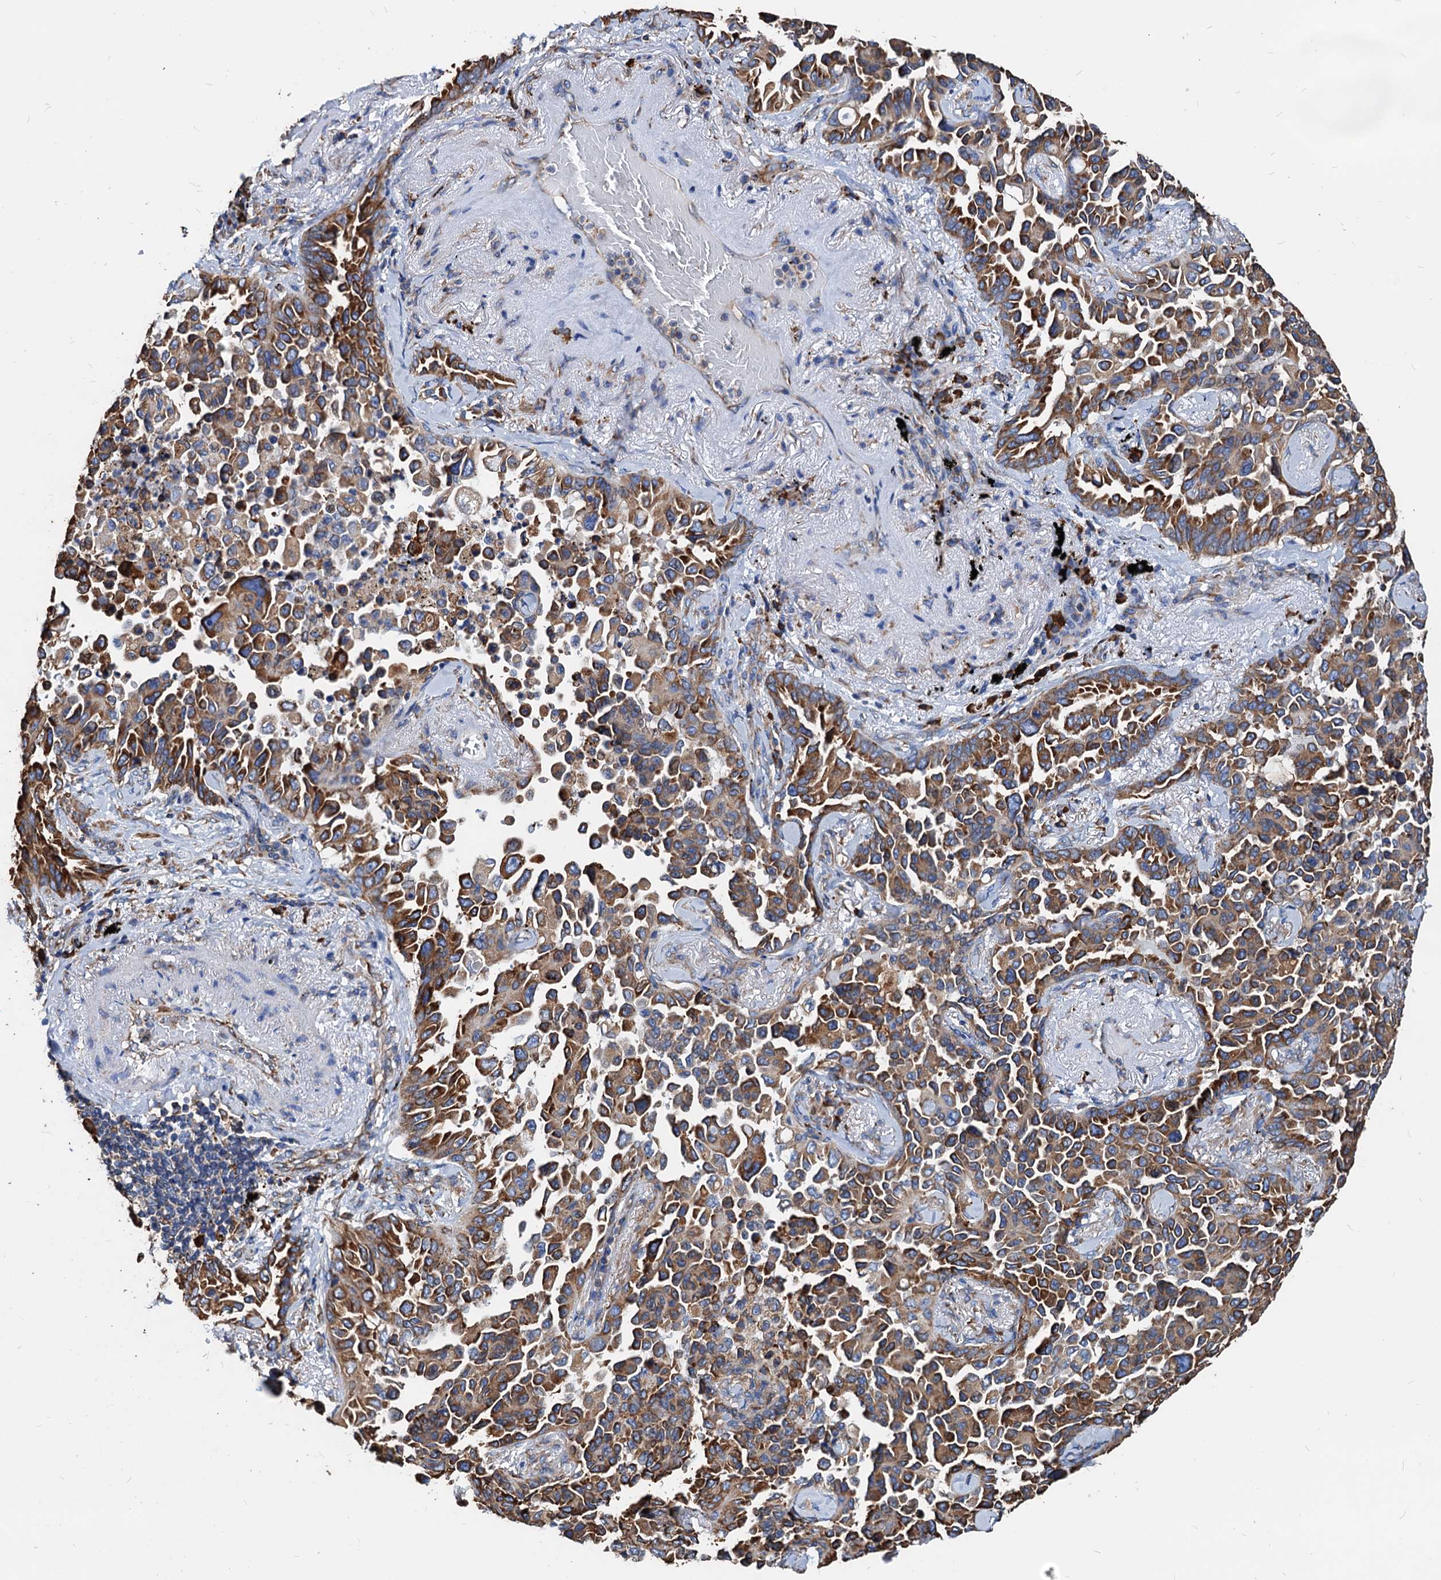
{"staining": {"intensity": "moderate", "quantity": ">75%", "location": "cytoplasmic/membranous"}, "tissue": "lung cancer", "cell_type": "Tumor cells", "image_type": "cancer", "snomed": [{"axis": "morphology", "description": "Adenocarcinoma, NOS"}, {"axis": "topography", "description": "Lung"}], "caption": "This is an image of immunohistochemistry staining of lung adenocarcinoma, which shows moderate expression in the cytoplasmic/membranous of tumor cells.", "gene": "HSPA5", "patient": {"sex": "female", "age": 67}}